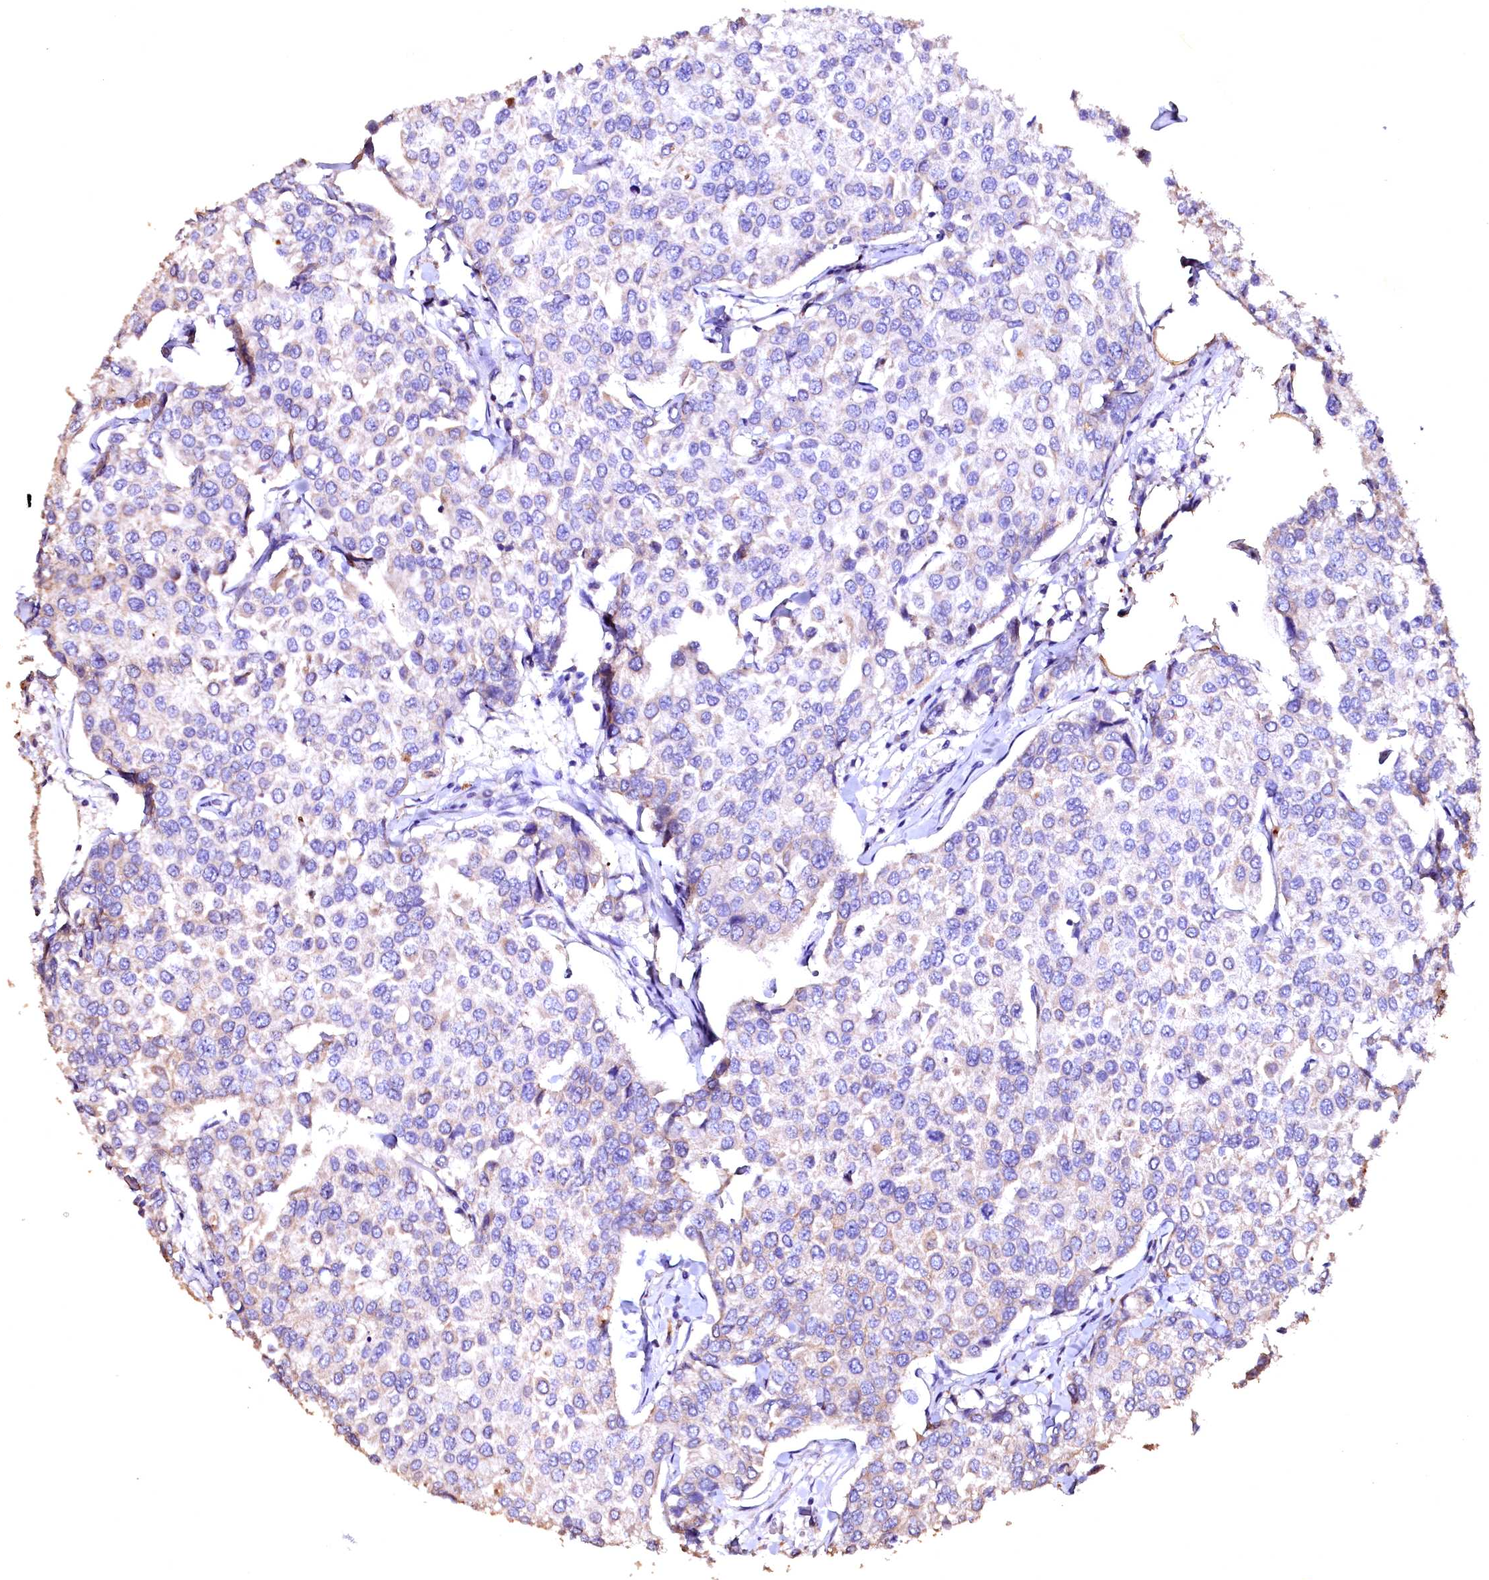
{"staining": {"intensity": "negative", "quantity": "none", "location": "none"}, "tissue": "breast cancer", "cell_type": "Tumor cells", "image_type": "cancer", "snomed": [{"axis": "morphology", "description": "Duct carcinoma"}, {"axis": "topography", "description": "Breast"}], "caption": "High magnification brightfield microscopy of breast infiltrating ductal carcinoma stained with DAB (3,3'-diaminobenzidine) (brown) and counterstained with hematoxylin (blue): tumor cells show no significant staining.", "gene": "VPS36", "patient": {"sex": "female", "age": 55}}